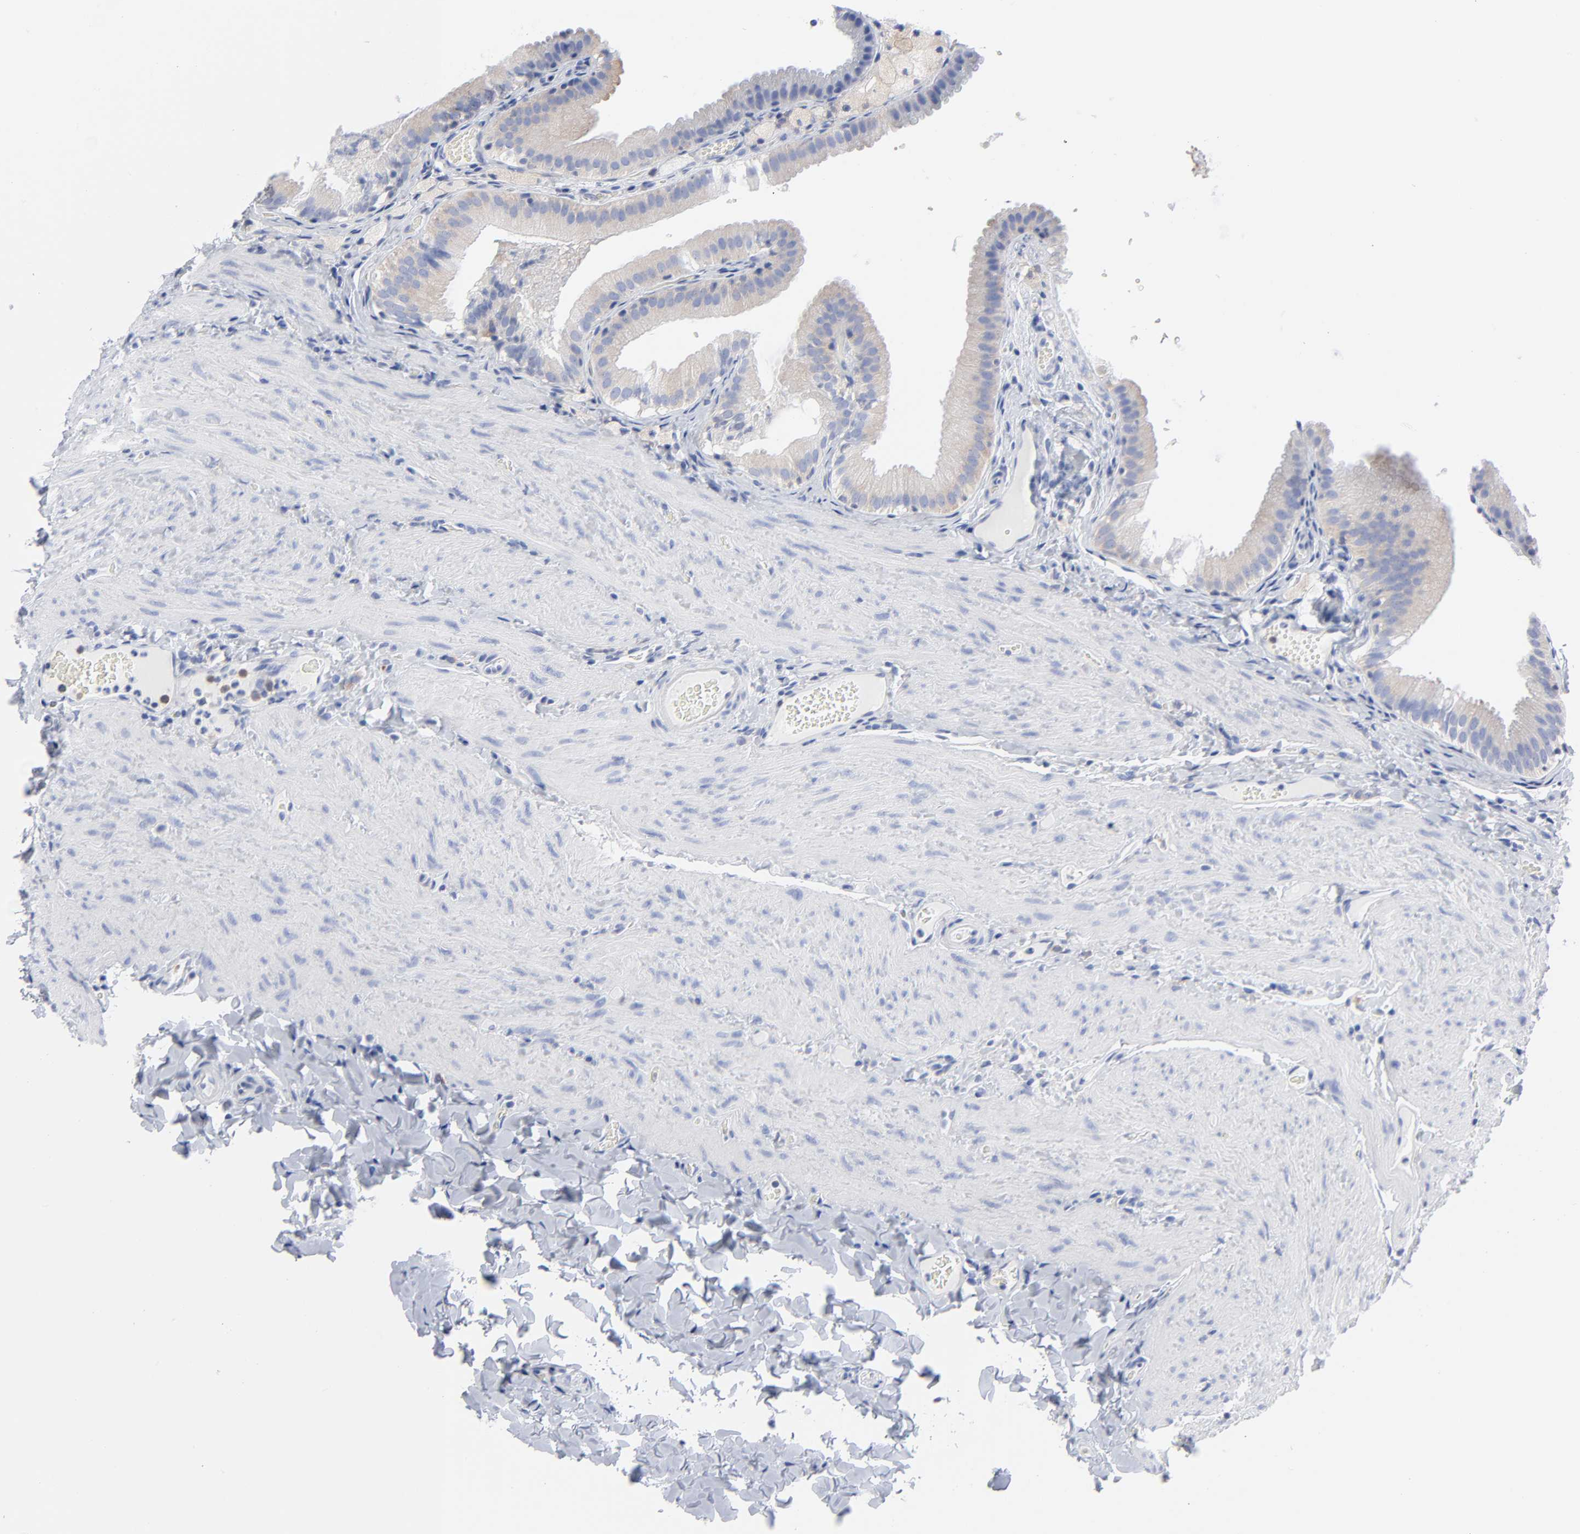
{"staining": {"intensity": "weak", "quantity": "25%-75%", "location": "cytoplasmic/membranous"}, "tissue": "gallbladder", "cell_type": "Glandular cells", "image_type": "normal", "snomed": [{"axis": "morphology", "description": "Normal tissue, NOS"}, {"axis": "topography", "description": "Gallbladder"}], "caption": "A photomicrograph of human gallbladder stained for a protein shows weak cytoplasmic/membranous brown staining in glandular cells.", "gene": "STAT2", "patient": {"sex": "female", "age": 24}}